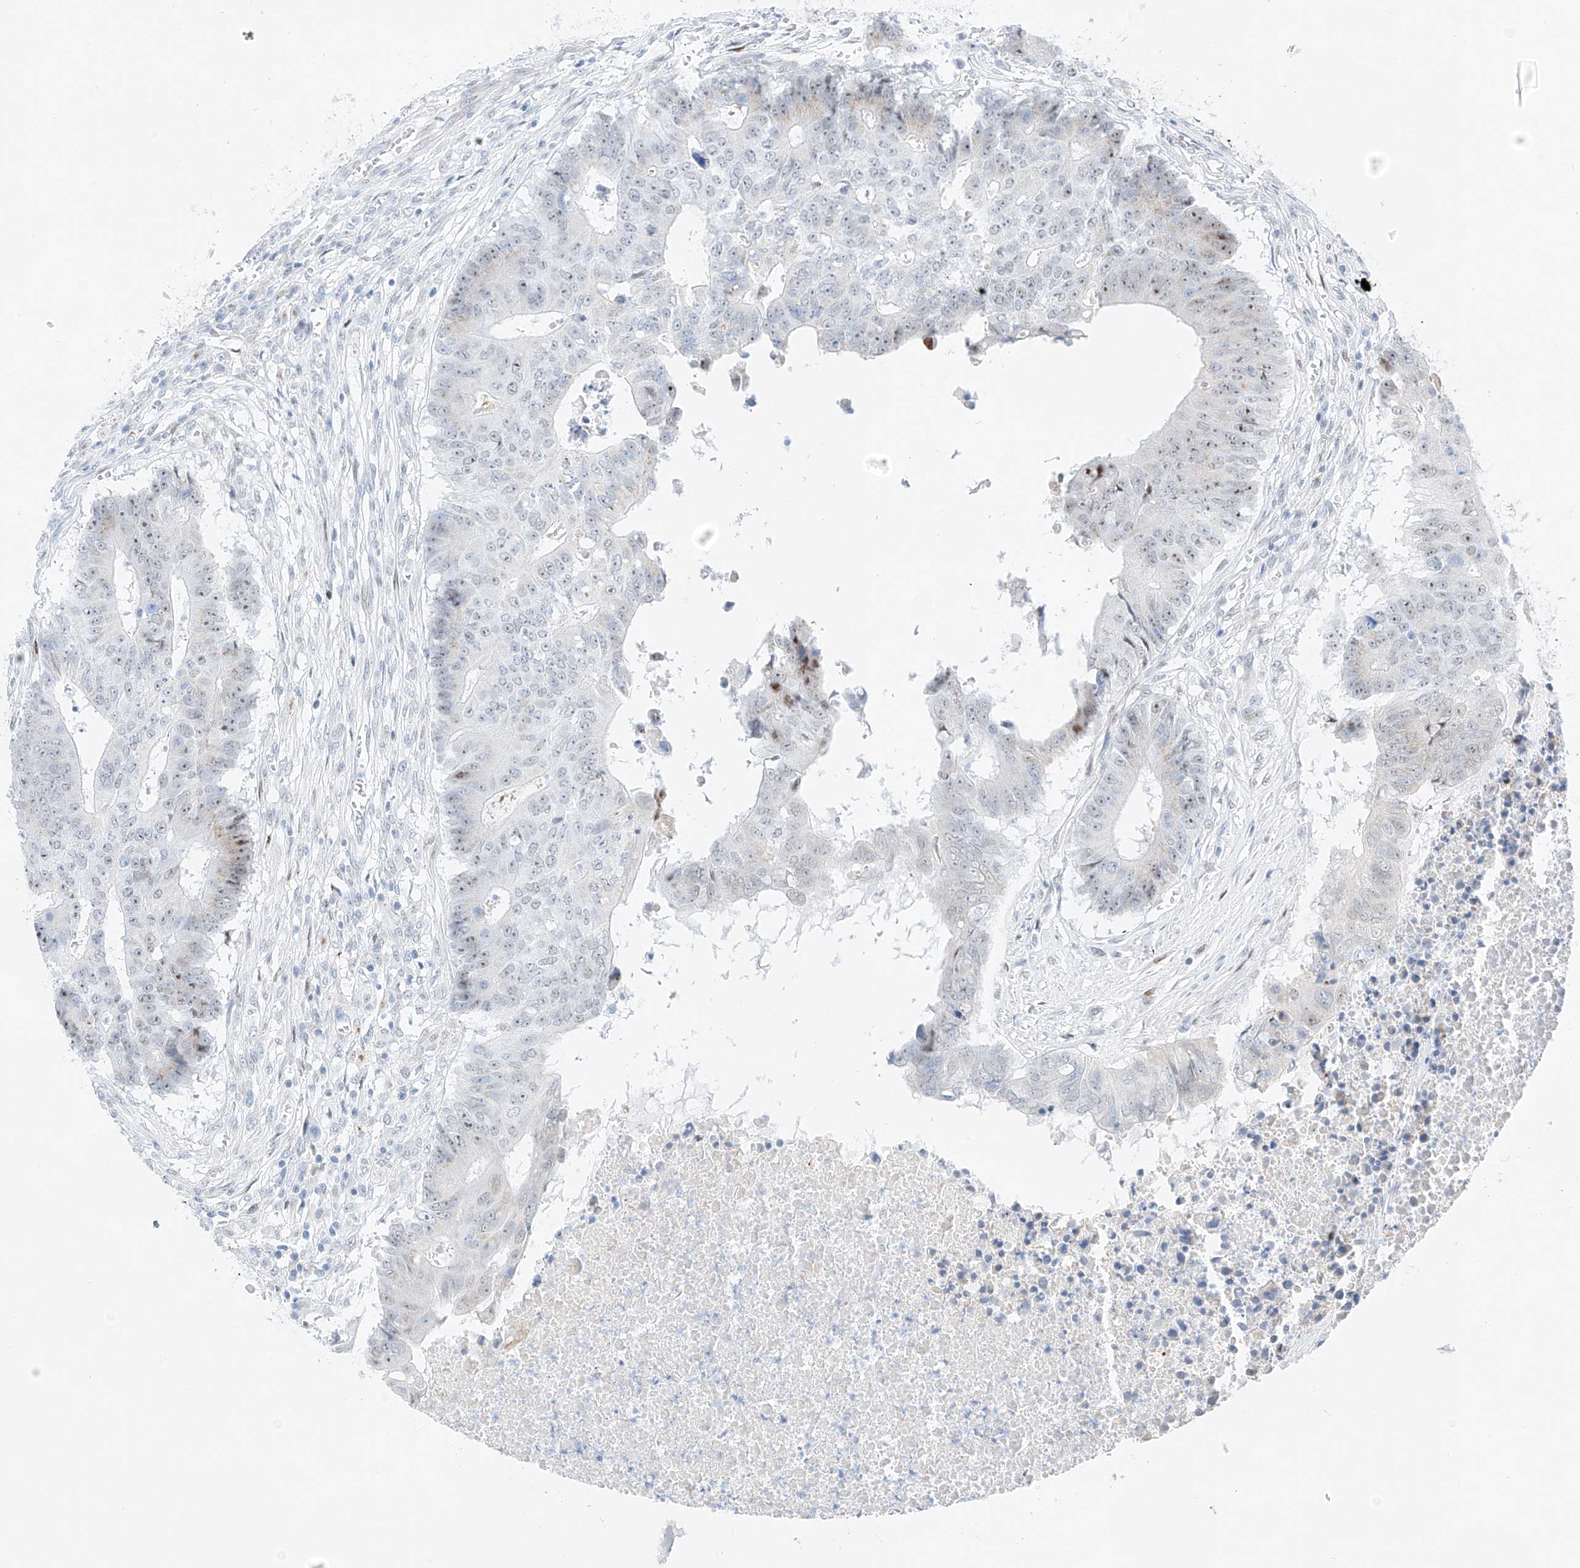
{"staining": {"intensity": "weak", "quantity": "25%-75%", "location": "nuclear"}, "tissue": "colorectal cancer", "cell_type": "Tumor cells", "image_type": "cancer", "snomed": [{"axis": "morphology", "description": "Adenocarcinoma, NOS"}, {"axis": "topography", "description": "Colon"}], "caption": "An image of colorectal cancer stained for a protein shows weak nuclear brown staining in tumor cells.", "gene": "NT5C3B", "patient": {"sex": "male", "age": 87}}